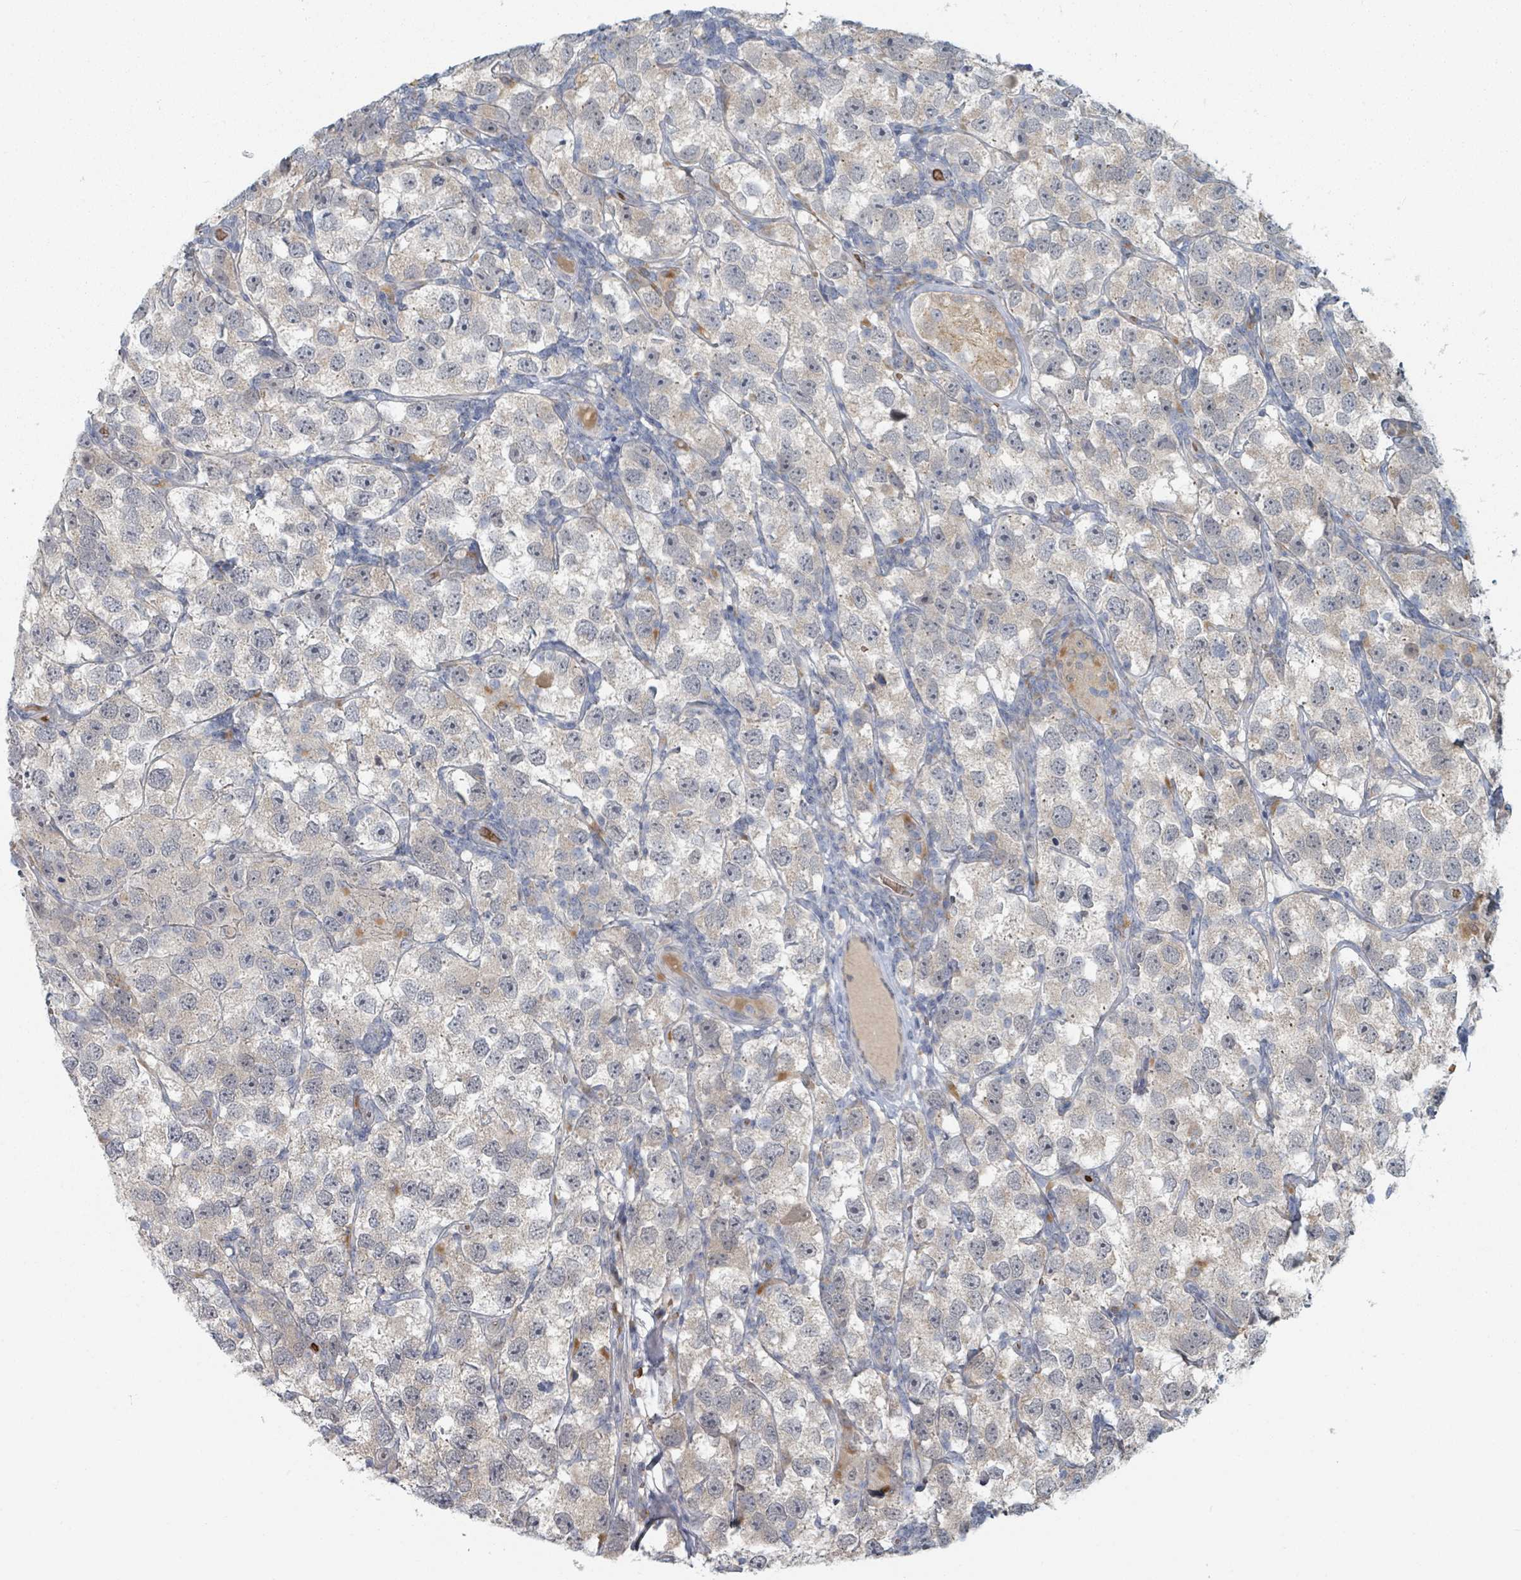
{"staining": {"intensity": "negative", "quantity": "none", "location": "none"}, "tissue": "testis cancer", "cell_type": "Tumor cells", "image_type": "cancer", "snomed": [{"axis": "morphology", "description": "Seminoma, NOS"}, {"axis": "topography", "description": "Testis"}], "caption": "Seminoma (testis) was stained to show a protein in brown. There is no significant positivity in tumor cells.", "gene": "TRPC4AP", "patient": {"sex": "male", "age": 26}}